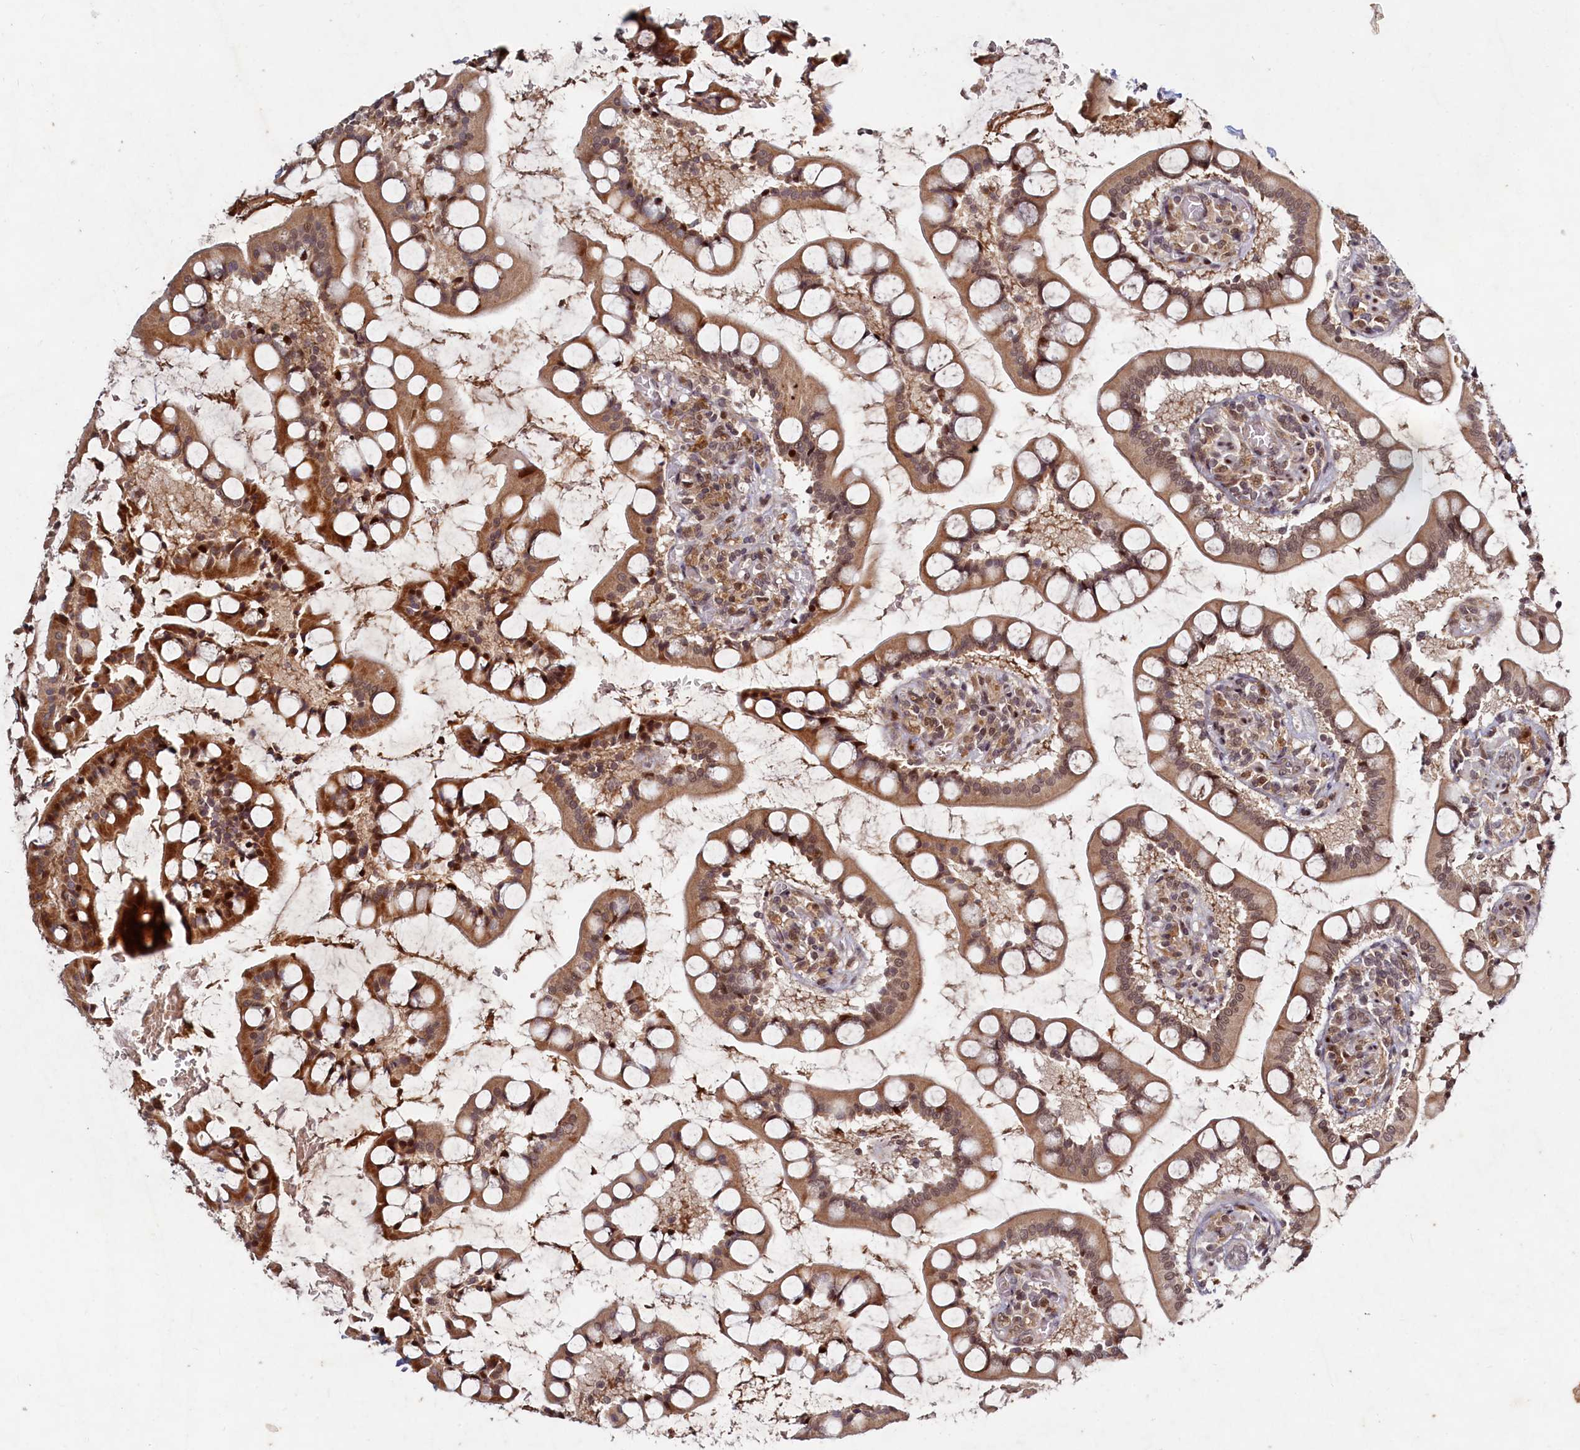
{"staining": {"intensity": "moderate", "quantity": ">75%", "location": "cytoplasmic/membranous,nuclear"}, "tissue": "small intestine", "cell_type": "Glandular cells", "image_type": "normal", "snomed": [{"axis": "morphology", "description": "Normal tissue, NOS"}, {"axis": "topography", "description": "Small intestine"}], "caption": "IHC of normal small intestine displays medium levels of moderate cytoplasmic/membranous,nuclear expression in approximately >75% of glandular cells.", "gene": "TRAPPC4", "patient": {"sex": "male", "age": 52}}